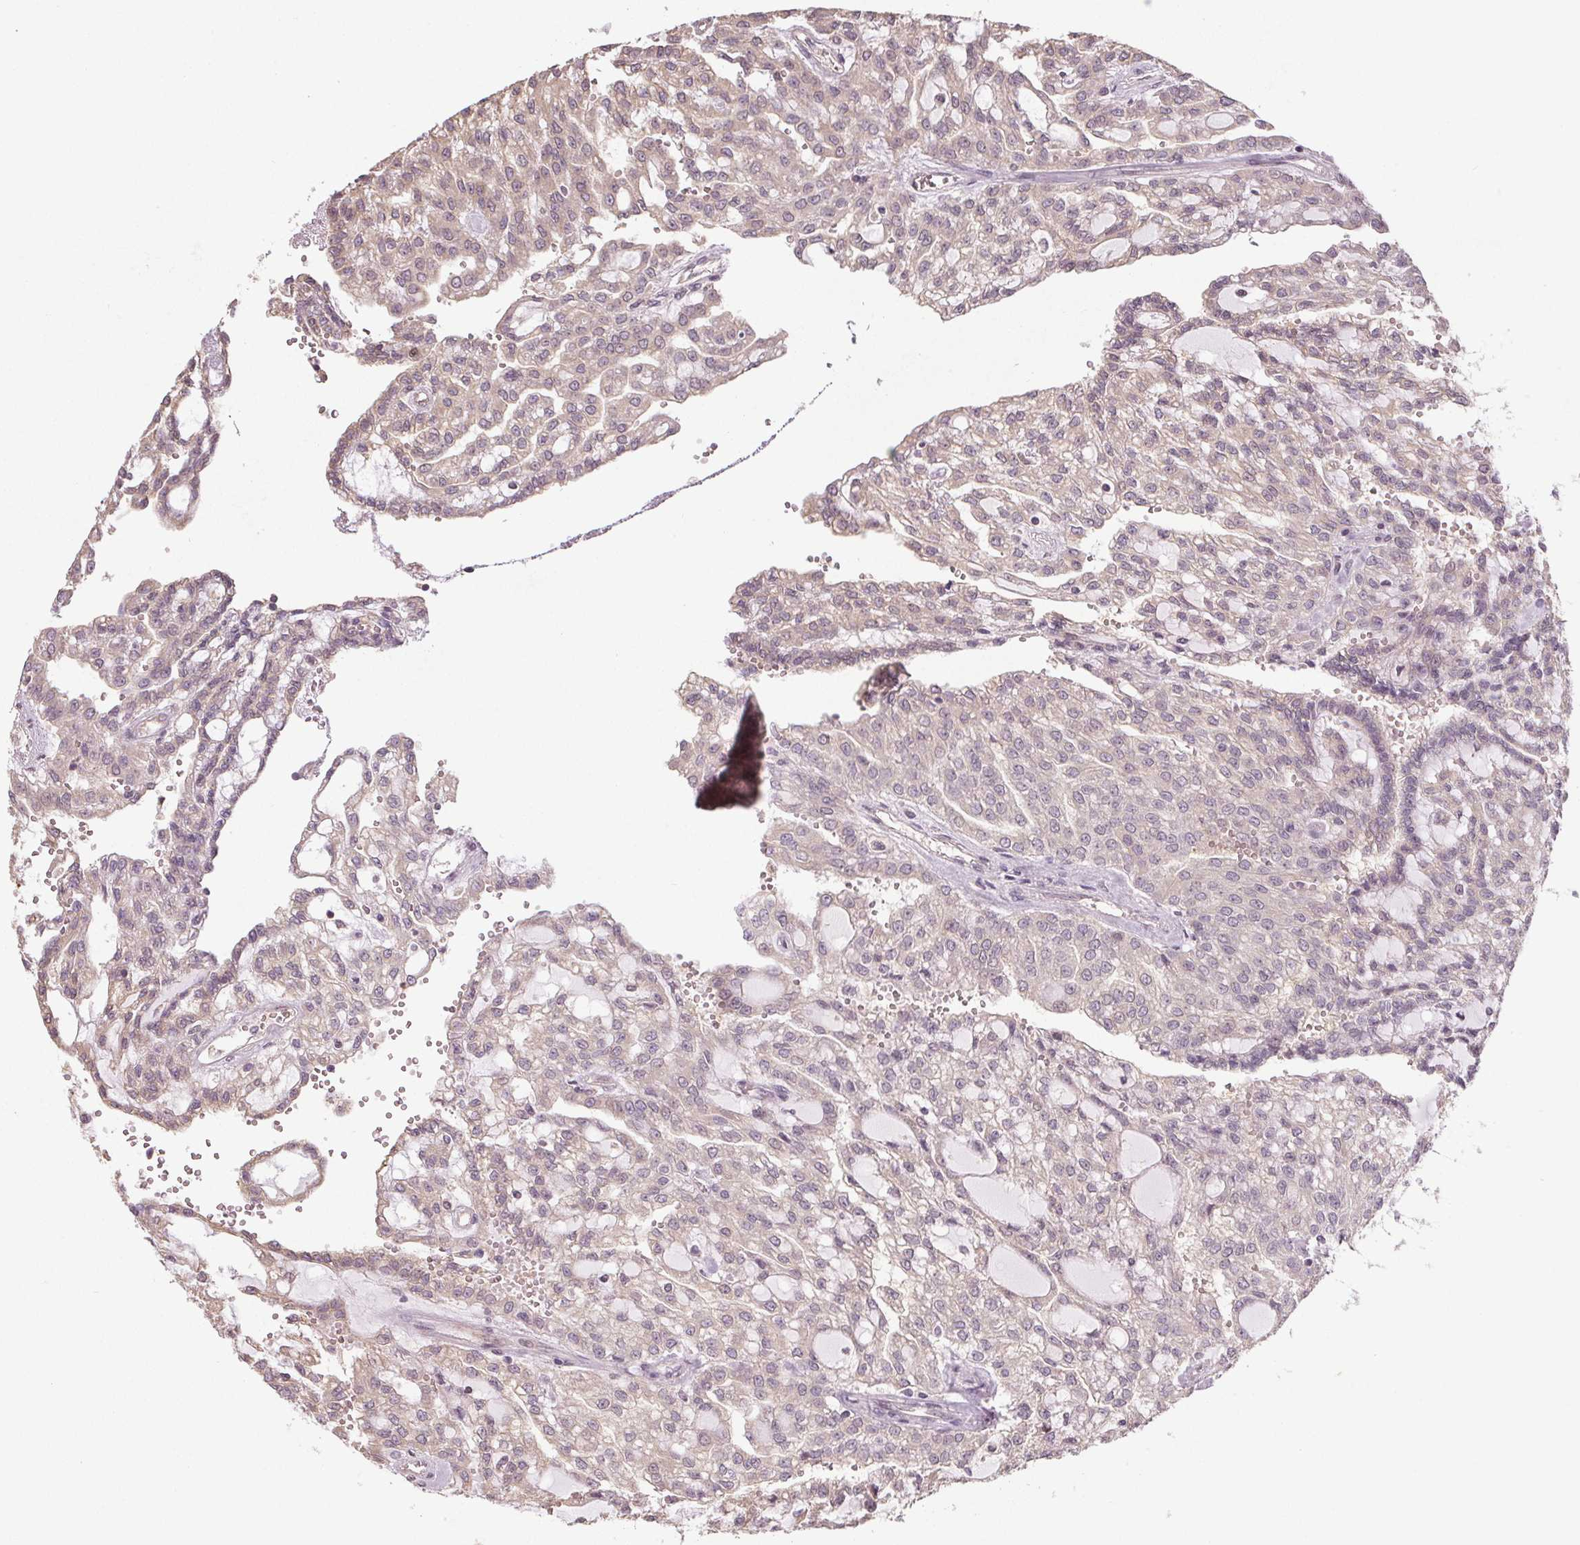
{"staining": {"intensity": "negative", "quantity": "none", "location": "none"}, "tissue": "renal cancer", "cell_type": "Tumor cells", "image_type": "cancer", "snomed": [{"axis": "morphology", "description": "Adenocarcinoma, NOS"}, {"axis": "topography", "description": "Kidney"}], "caption": "Histopathology image shows no protein expression in tumor cells of adenocarcinoma (renal) tissue.", "gene": "SLC26A2", "patient": {"sex": "male", "age": 63}}